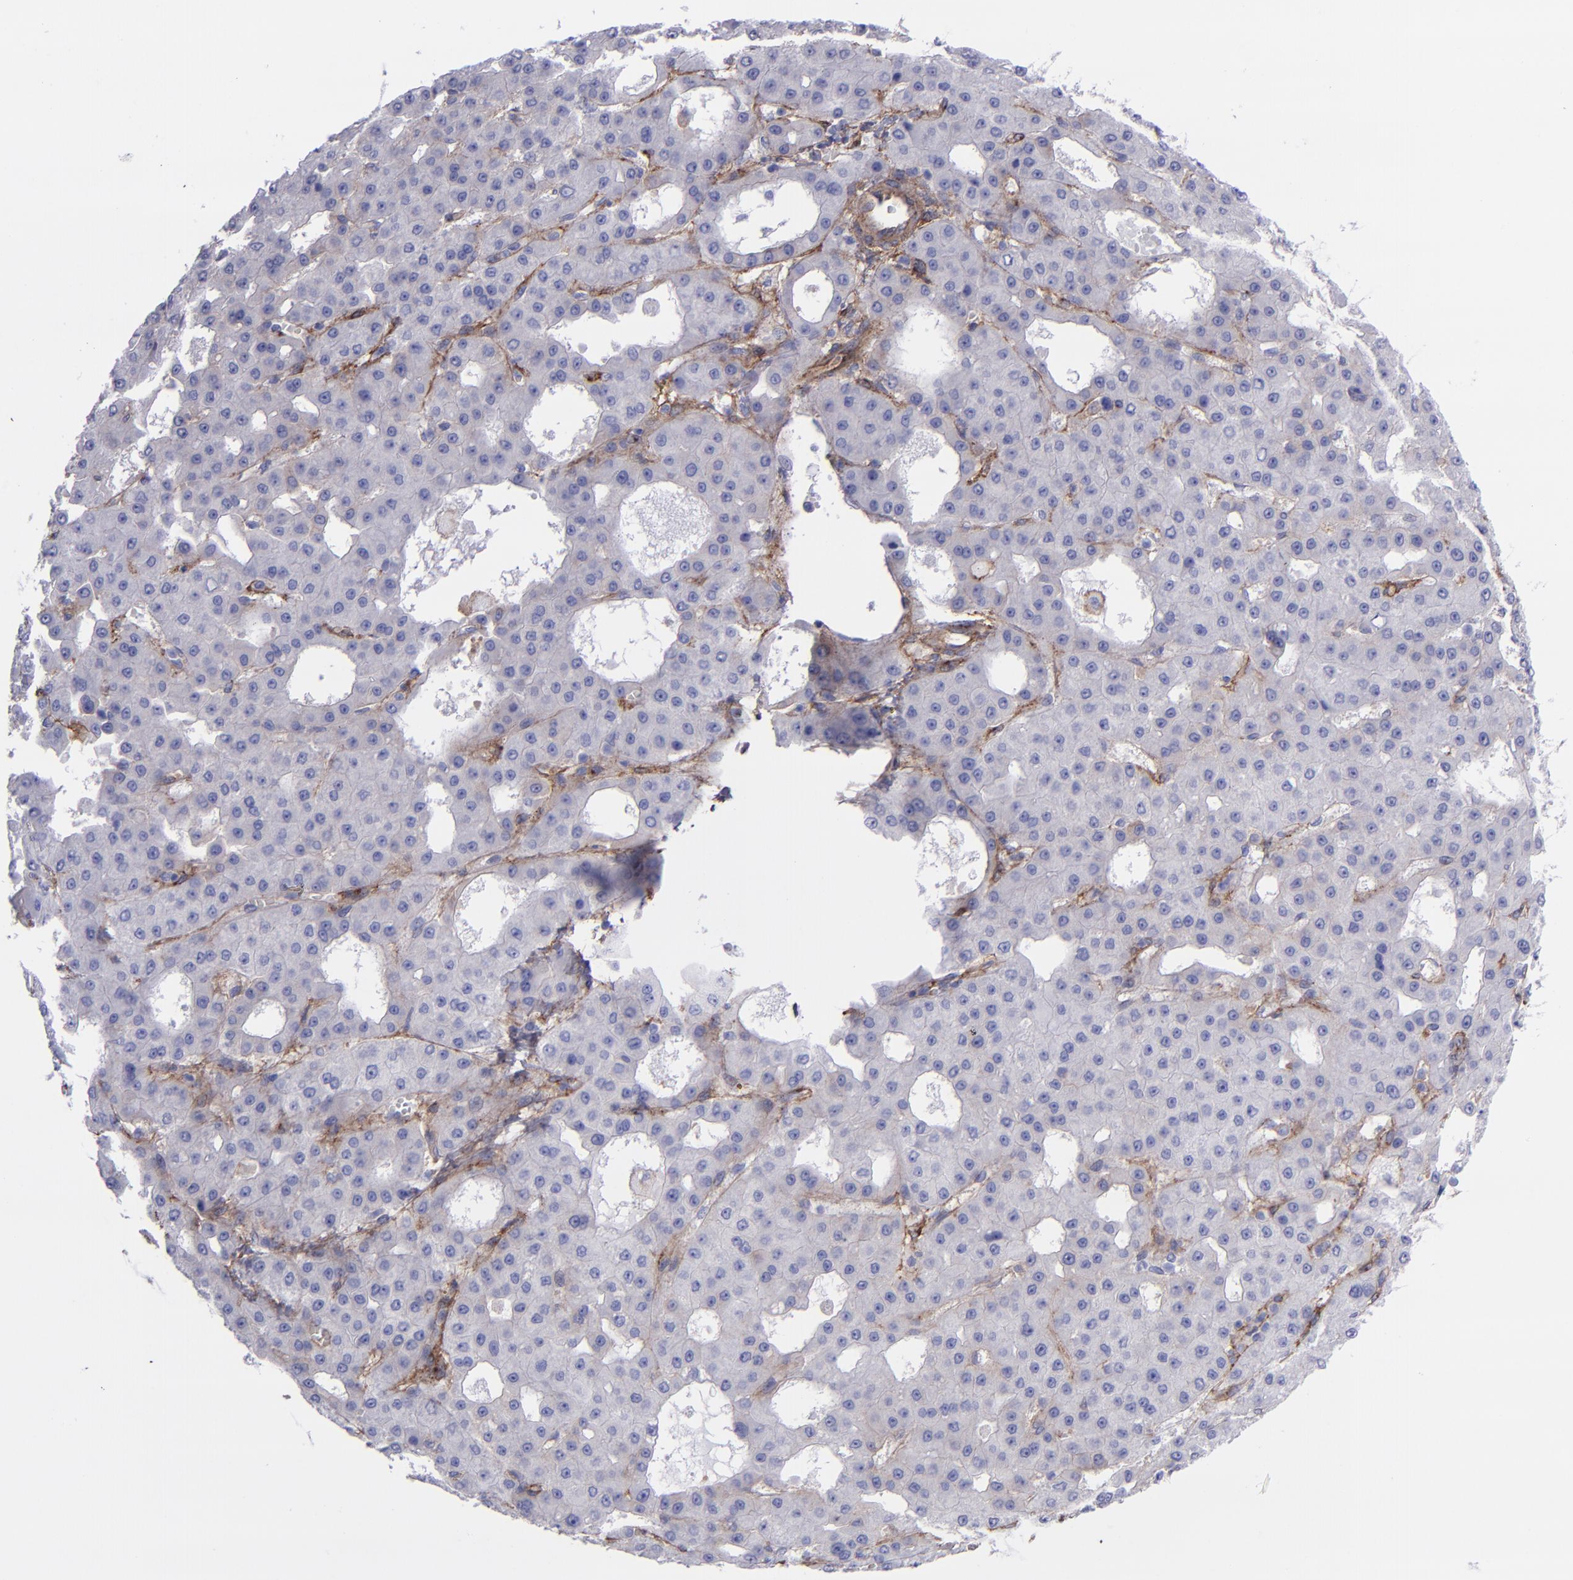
{"staining": {"intensity": "negative", "quantity": "none", "location": "none"}, "tissue": "liver cancer", "cell_type": "Tumor cells", "image_type": "cancer", "snomed": [{"axis": "morphology", "description": "Carcinoma, Hepatocellular, NOS"}, {"axis": "topography", "description": "Liver"}], "caption": "Protein analysis of liver hepatocellular carcinoma displays no significant positivity in tumor cells.", "gene": "ITGAV", "patient": {"sex": "male", "age": 47}}